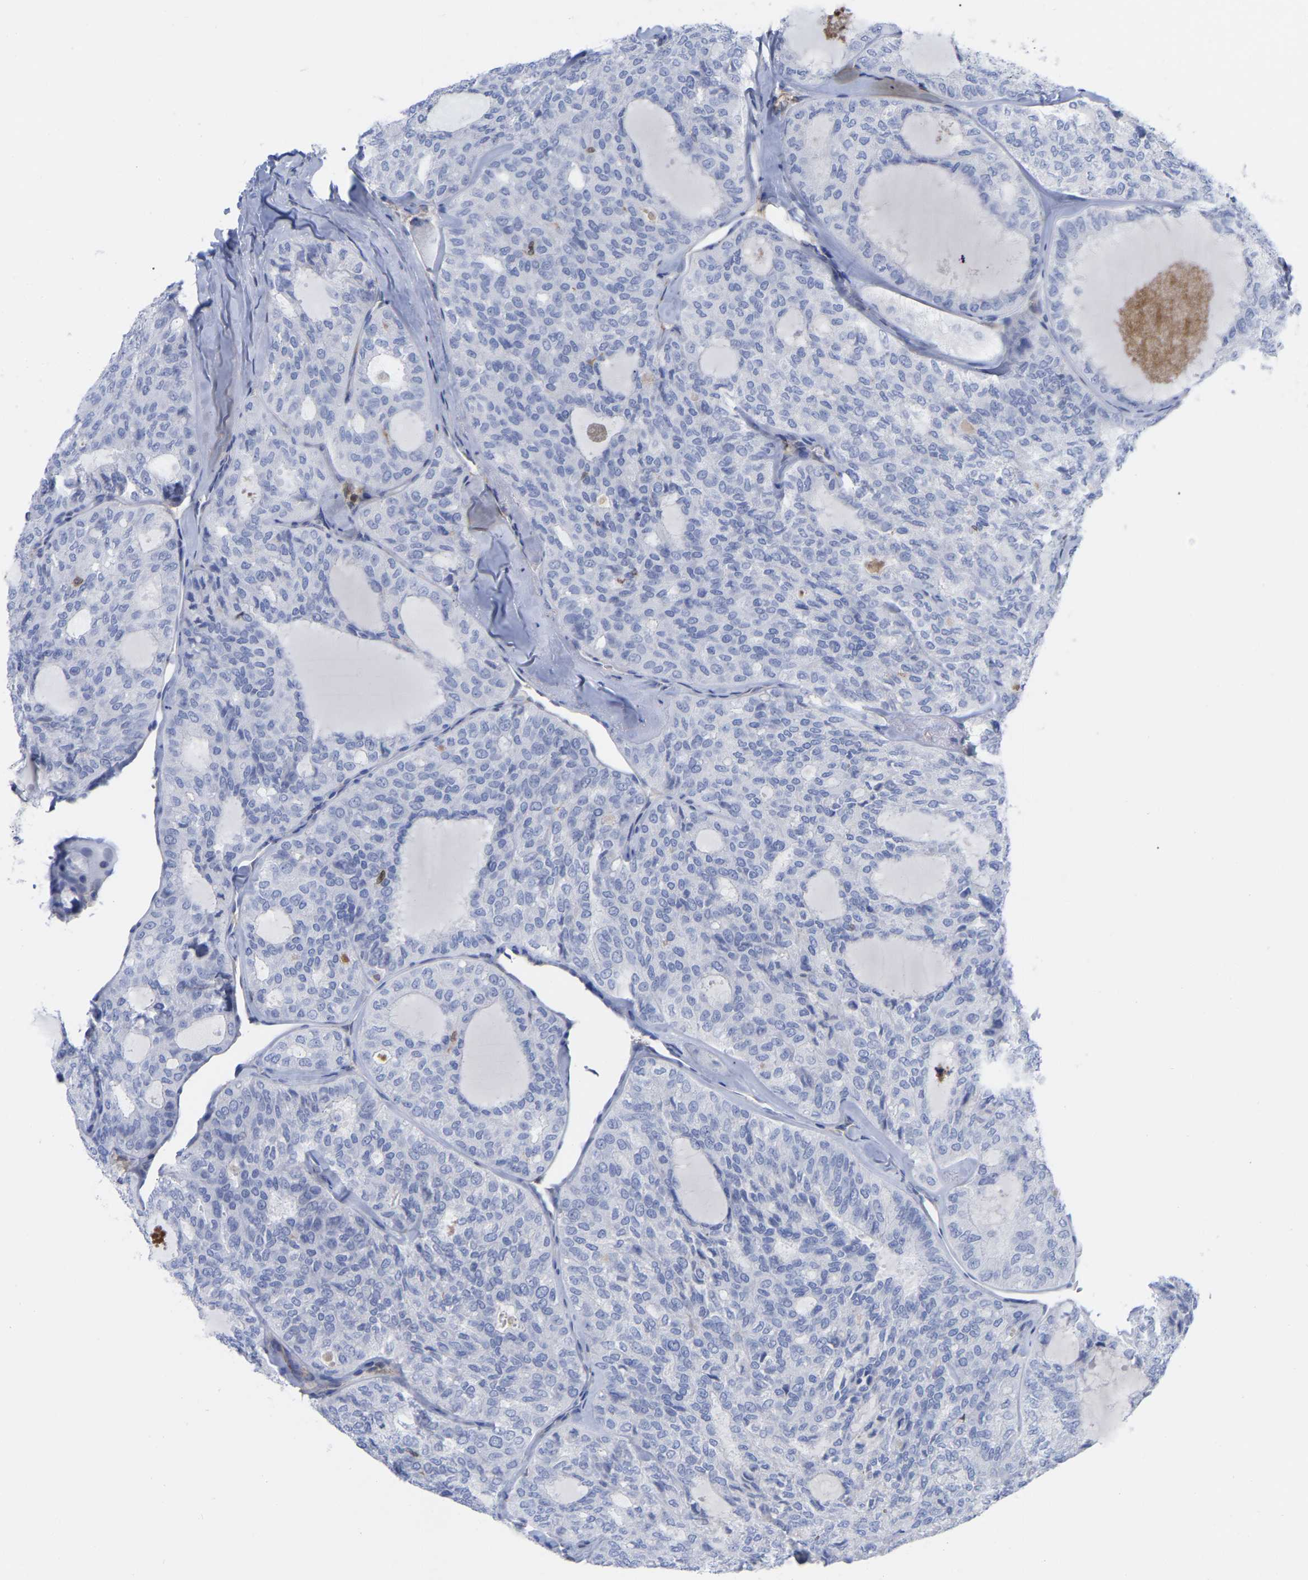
{"staining": {"intensity": "negative", "quantity": "none", "location": "none"}, "tissue": "thyroid cancer", "cell_type": "Tumor cells", "image_type": "cancer", "snomed": [{"axis": "morphology", "description": "Follicular adenoma carcinoma, NOS"}, {"axis": "topography", "description": "Thyroid gland"}], "caption": "The IHC image has no significant staining in tumor cells of thyroid cancer tissue. The staining was performed using DAB (3,3'-diaminobenzidine) to visualize the protein expression in brown, while the nuclei were stained in blue with hematoxylin (Magnification: 20x).", "gene": "GIMAP4", "patient": {"sex": "male", "age": 75}}